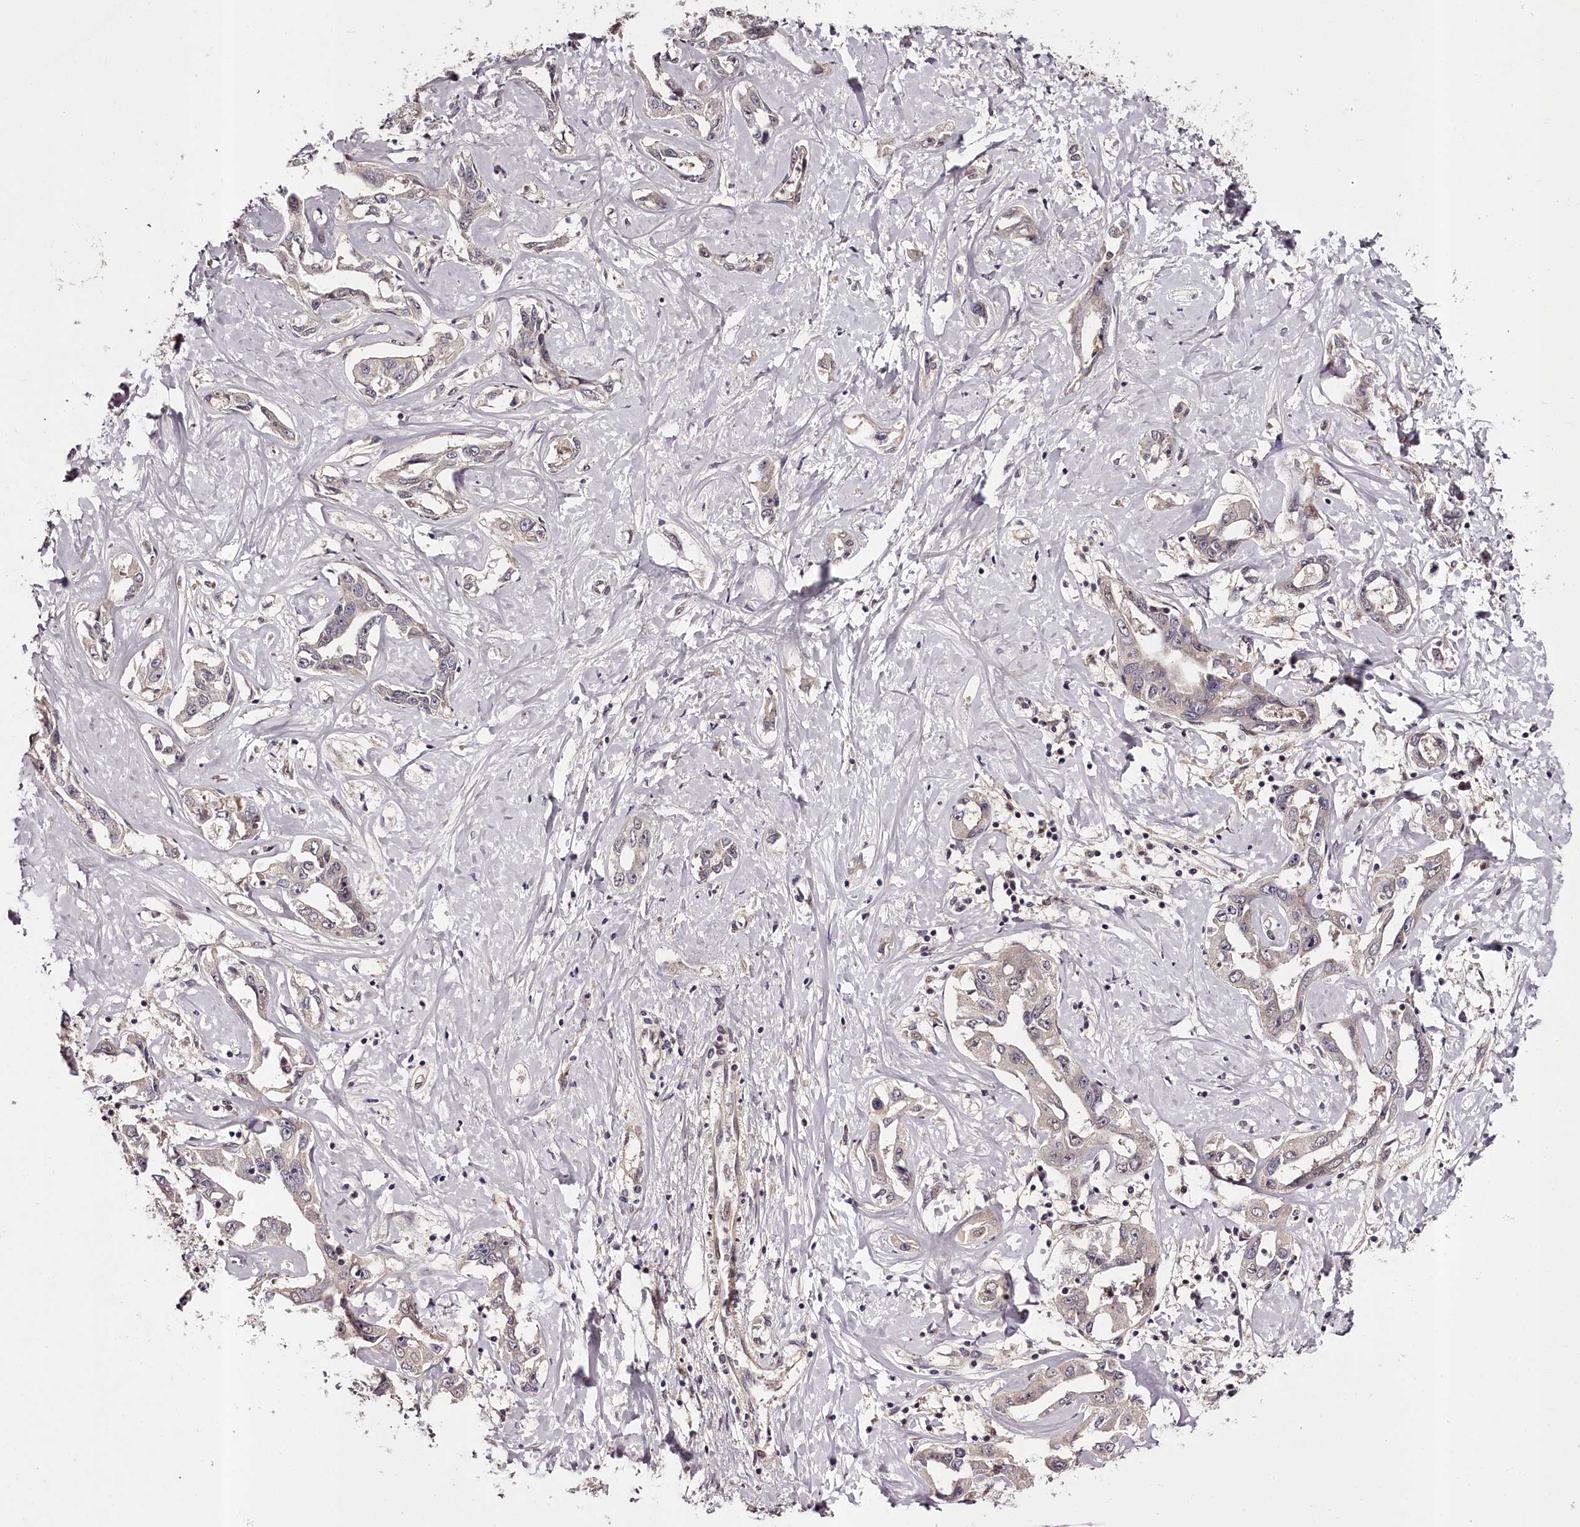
{"staining": {"intensity": "negative", "quantity": "none", "location": "none"}, "tissue": "liver cancer", "cell_type": "Tumor cells", "image_type": "cancer", "snomed": [{"axis": "morphology", "description": "Cholangiocarcinoma"}, {"axis": "topography", "description": "Liver"}], "caption": "This image is of liver cancer stained with immunohistochemistry to label a protein in brown with the nuclei are counter-stained blue. There is no staining in tumor cells.", "gene": "MAML3", "patient": {"sex": "male", "age": 59}}